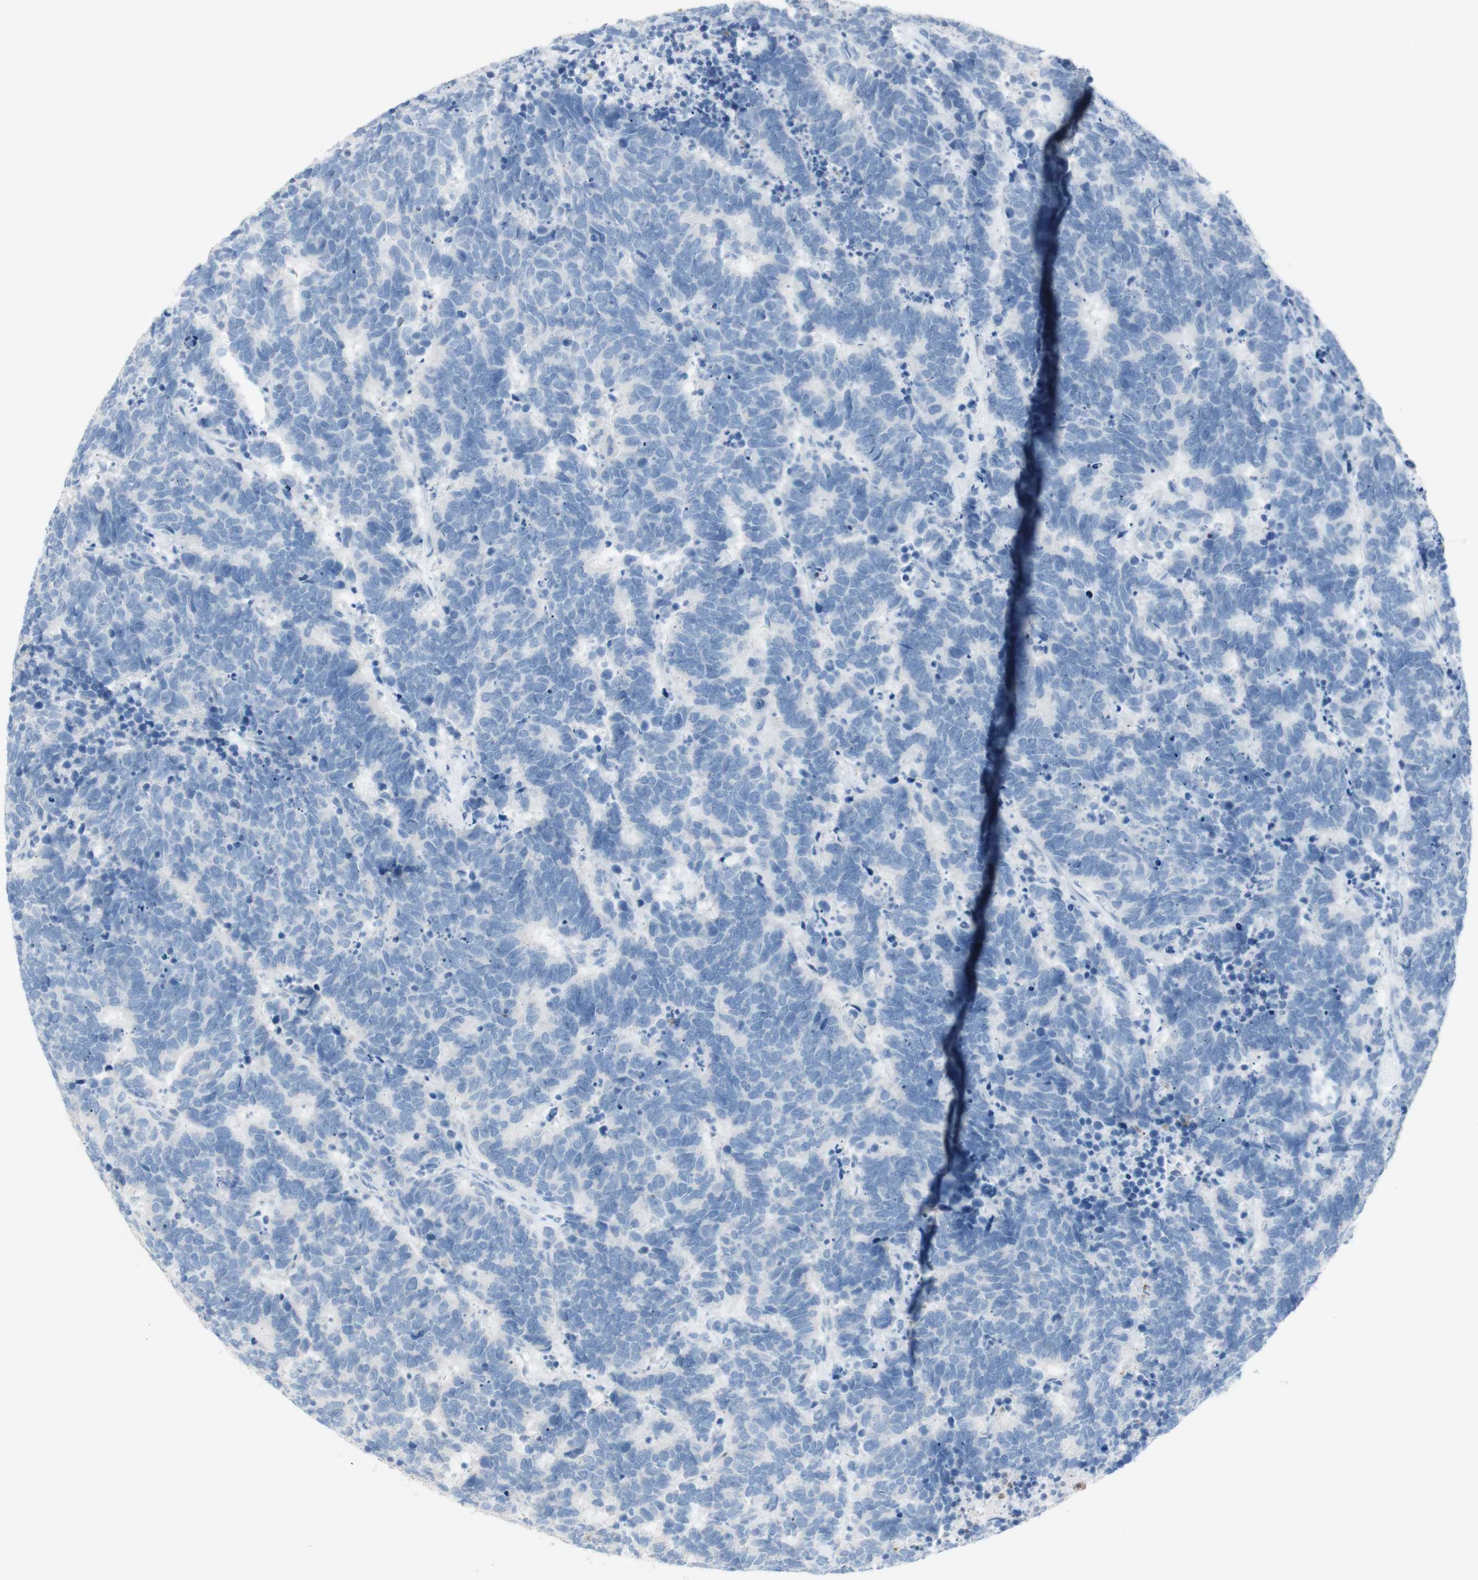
{"staining": {"intensity": "negative", "quantity": "none", "location": "none"}, "tissue": "carcinoid", "cell_type": "Tumor cells", "image_type": "cancer", "snomed": [{"axis": "morphology", "description": "Carcinoma, NOS"}, {"axis": "morphology", "description": "Carcinoid, malignant, NOS"}, {"axis": "topography", "description": "Urinary bladder"}], "caption": "This is an immunohistochemistry (IHC) image of carcinoid. There is no staining in tumor cells.", "gene": "ART3", "patient": {"sex": "male", "age": 57}}